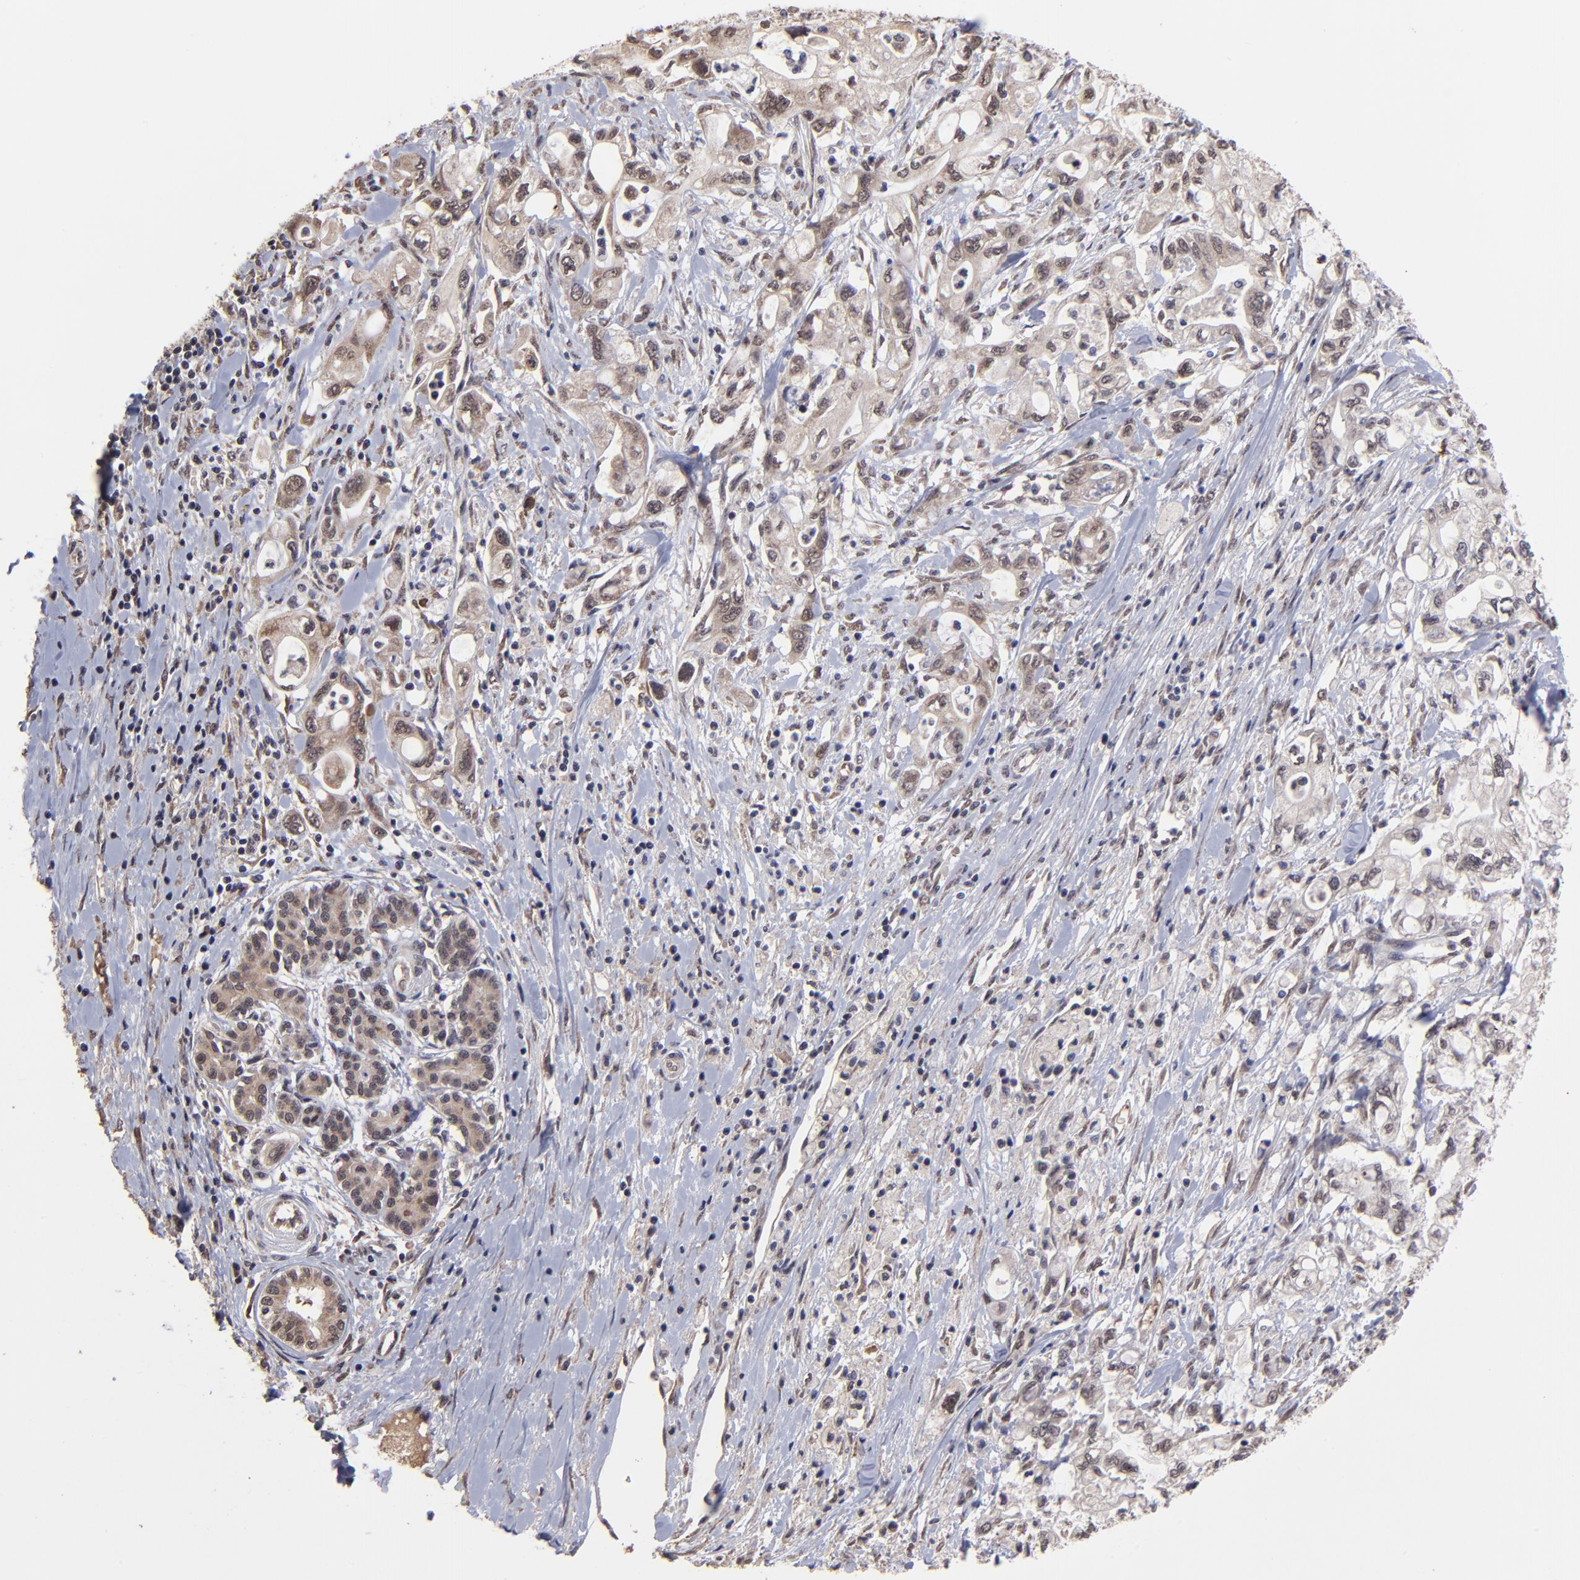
{"staining": {"intensity": "weak", "quantity": ">75%", "location": "cytoplasmic/membranous"}, "tissue": "pancreatic cancer", "cell_type": "Tumor cells", "image_type": "cancer", "snomed": [{"axis": "morphology", "description": "Adenocarcinoma, NOS"}, {"axis": "topography", "description": "Pancreas"}], "caption": "About >75% of tumor cells in human pancreatic cancer (adenocarcinoma) reveal weak cytoplasmic/membranous protein expression as visualized by brown immunohistochemical staining.", "gene": "CHL1", "patient": {"sex": "male", "age": 79}}